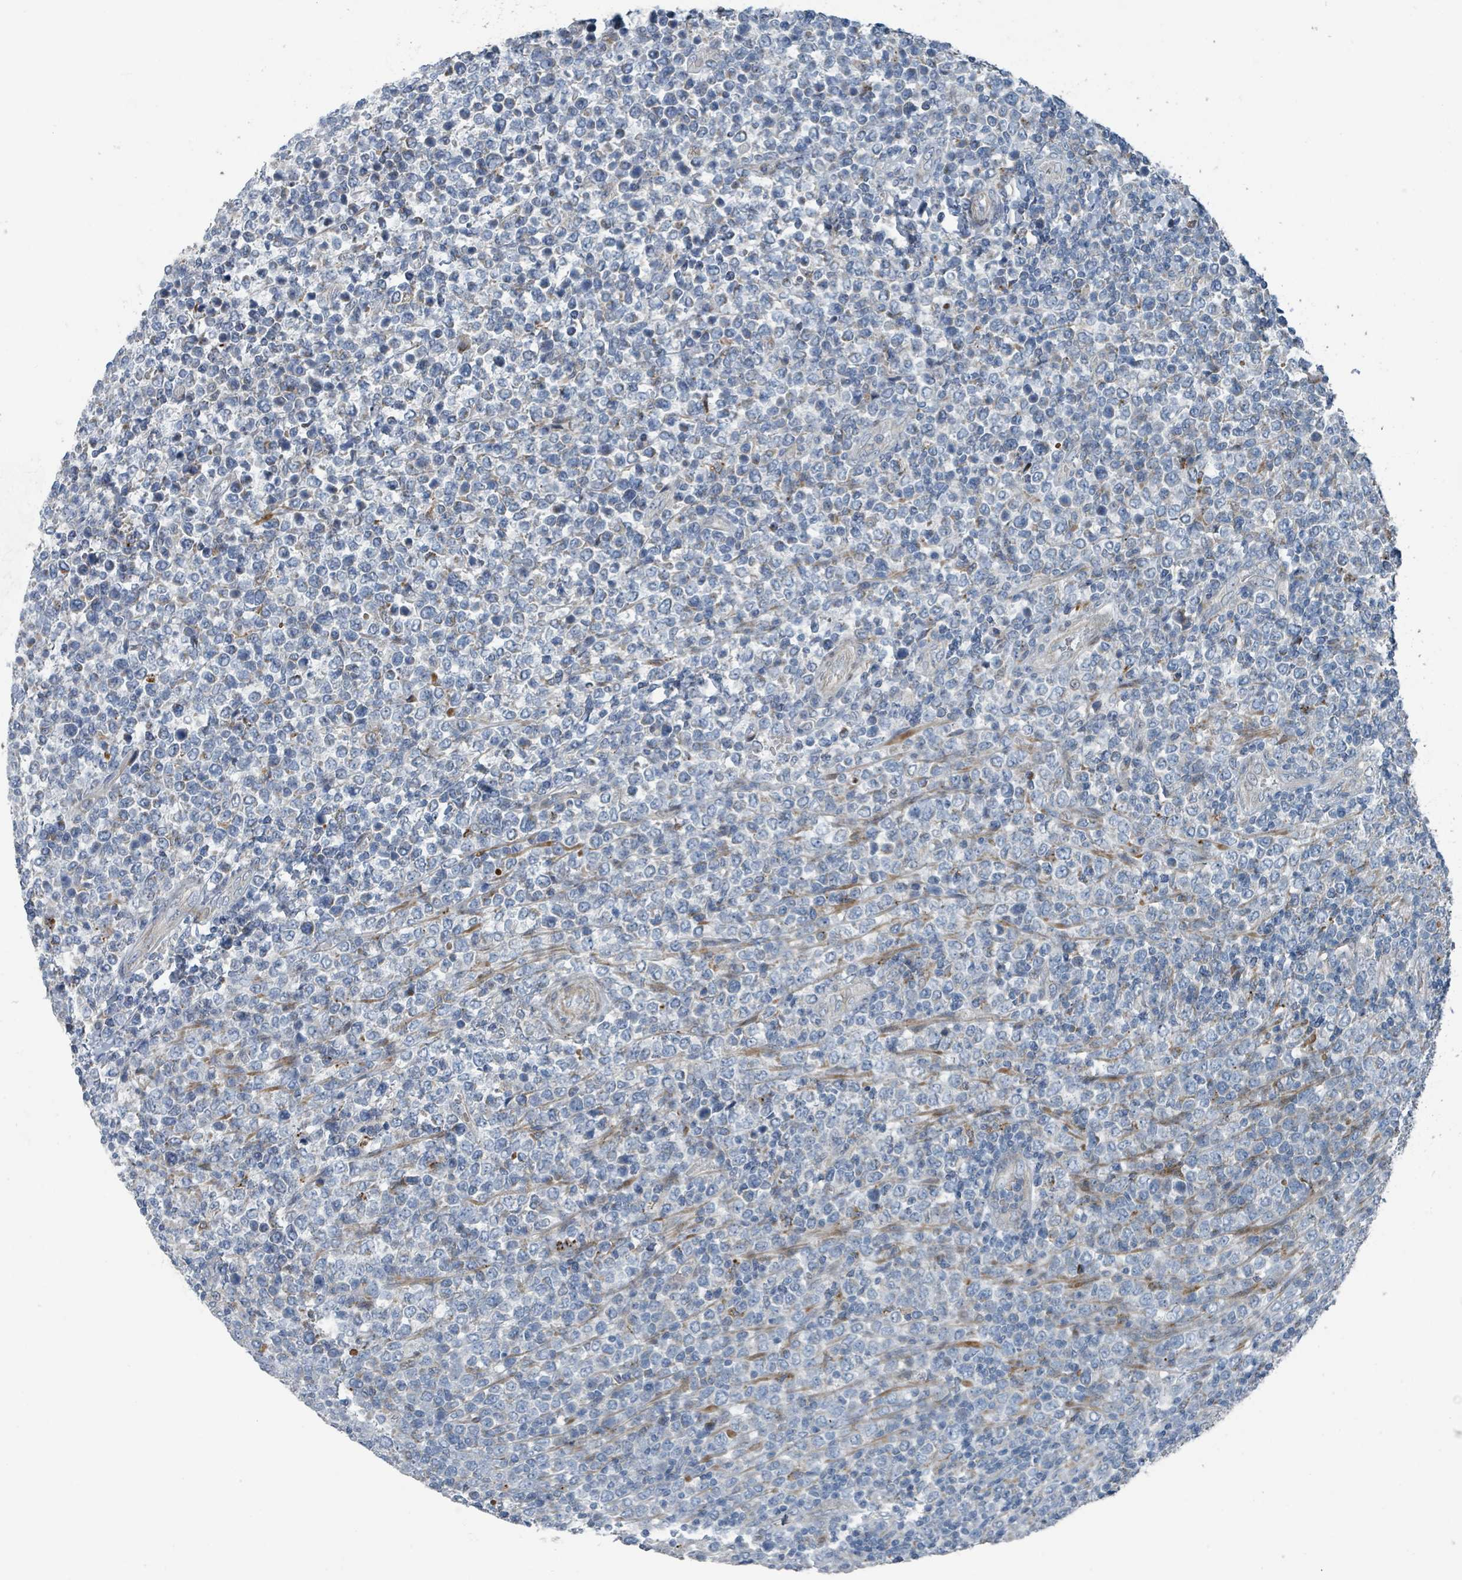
{"staining": {"intensity": "negative", "quantity": "none", "location": "none"}, "tissue": "lymphoma", "cell_type": "Tumor cells", "image_type": "cancer", "snomed": [{"axis": "morphology", "description": "Malignant lymphoma, non-Hodgkin's type, High grade"}, {"axis": "topography", "description": "Soft tissue"}], "caption": "Immunohistochemistry photomicrograph of neoplastic tissue: high-grade malignant lymphoma, non-Hodgkin's type stained with DAB reveals no significant protein positivity in tumor cells.", "gene": "DIPK2A", "patient": {"sex": "female", "age": 56}}